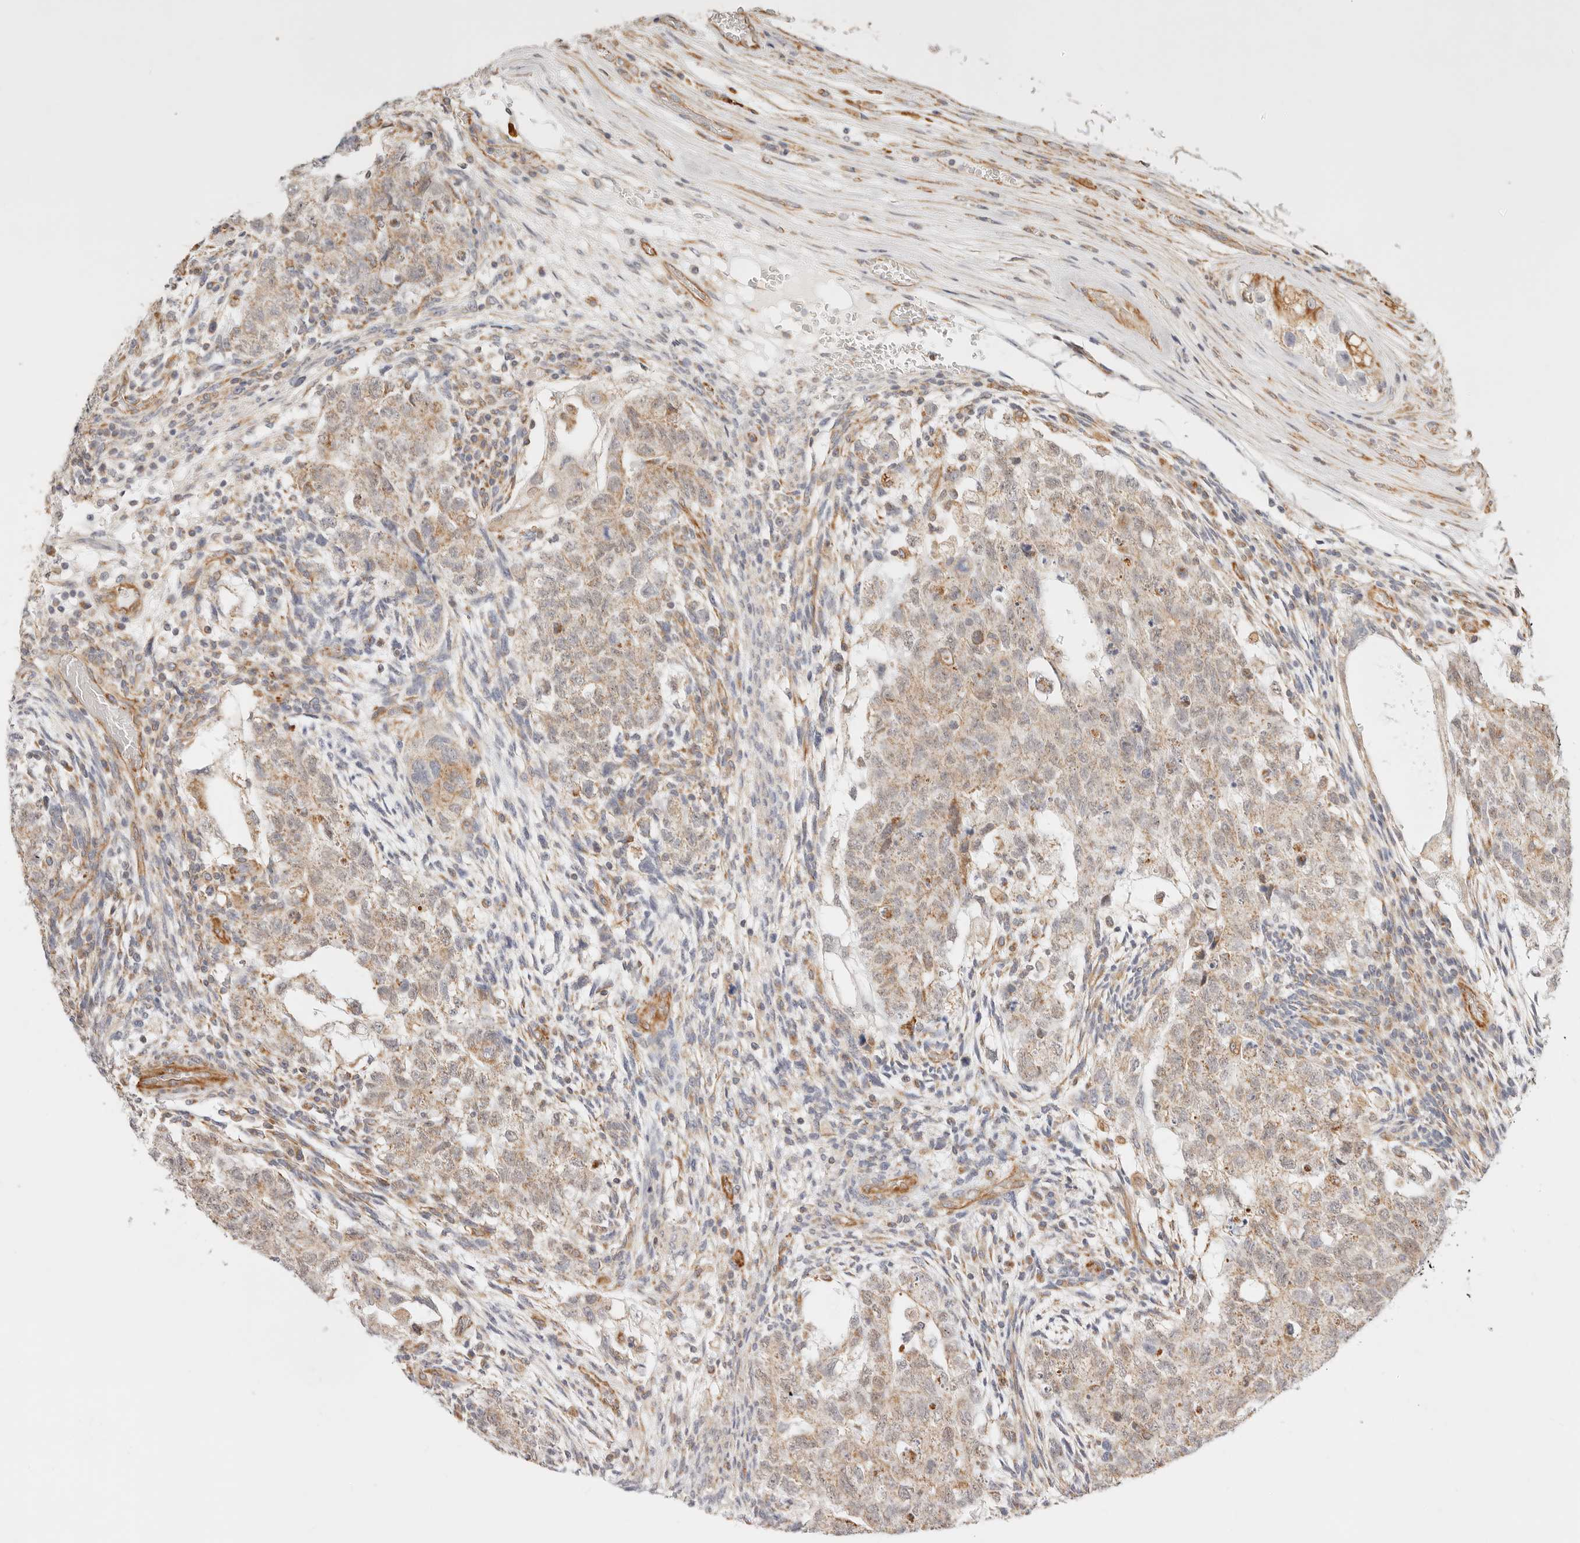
{"staining": {"intensity": "weak", "quantity": ">75%", "location": "cytoplasmic/membranous"}, "tissue": "testis cancer", "cell_type": "Tumor cells", "image_type": "cancer", "snomed": [{"axis": "morphology", "description": "Normal tissue, NOS"}, {"axis": "morphology", "description": "Carcinoma, Embryonal, NOS"}, {"axis": "topography", "description": "Testis"}], "caption": "DAB (3,3'-diaminobenzidine) immunohistochemical staining of human testis cancer exhibits weak cytoplasmic/membranous protein expression in about >75% of tumor cells. The protein is stained brown, and the nuclei are stained in blue (DAB IHC with brightfield microscopy, high magnification).", "gene": "ZC3H11A", "patient": {"sex": "male", "age": 36}}